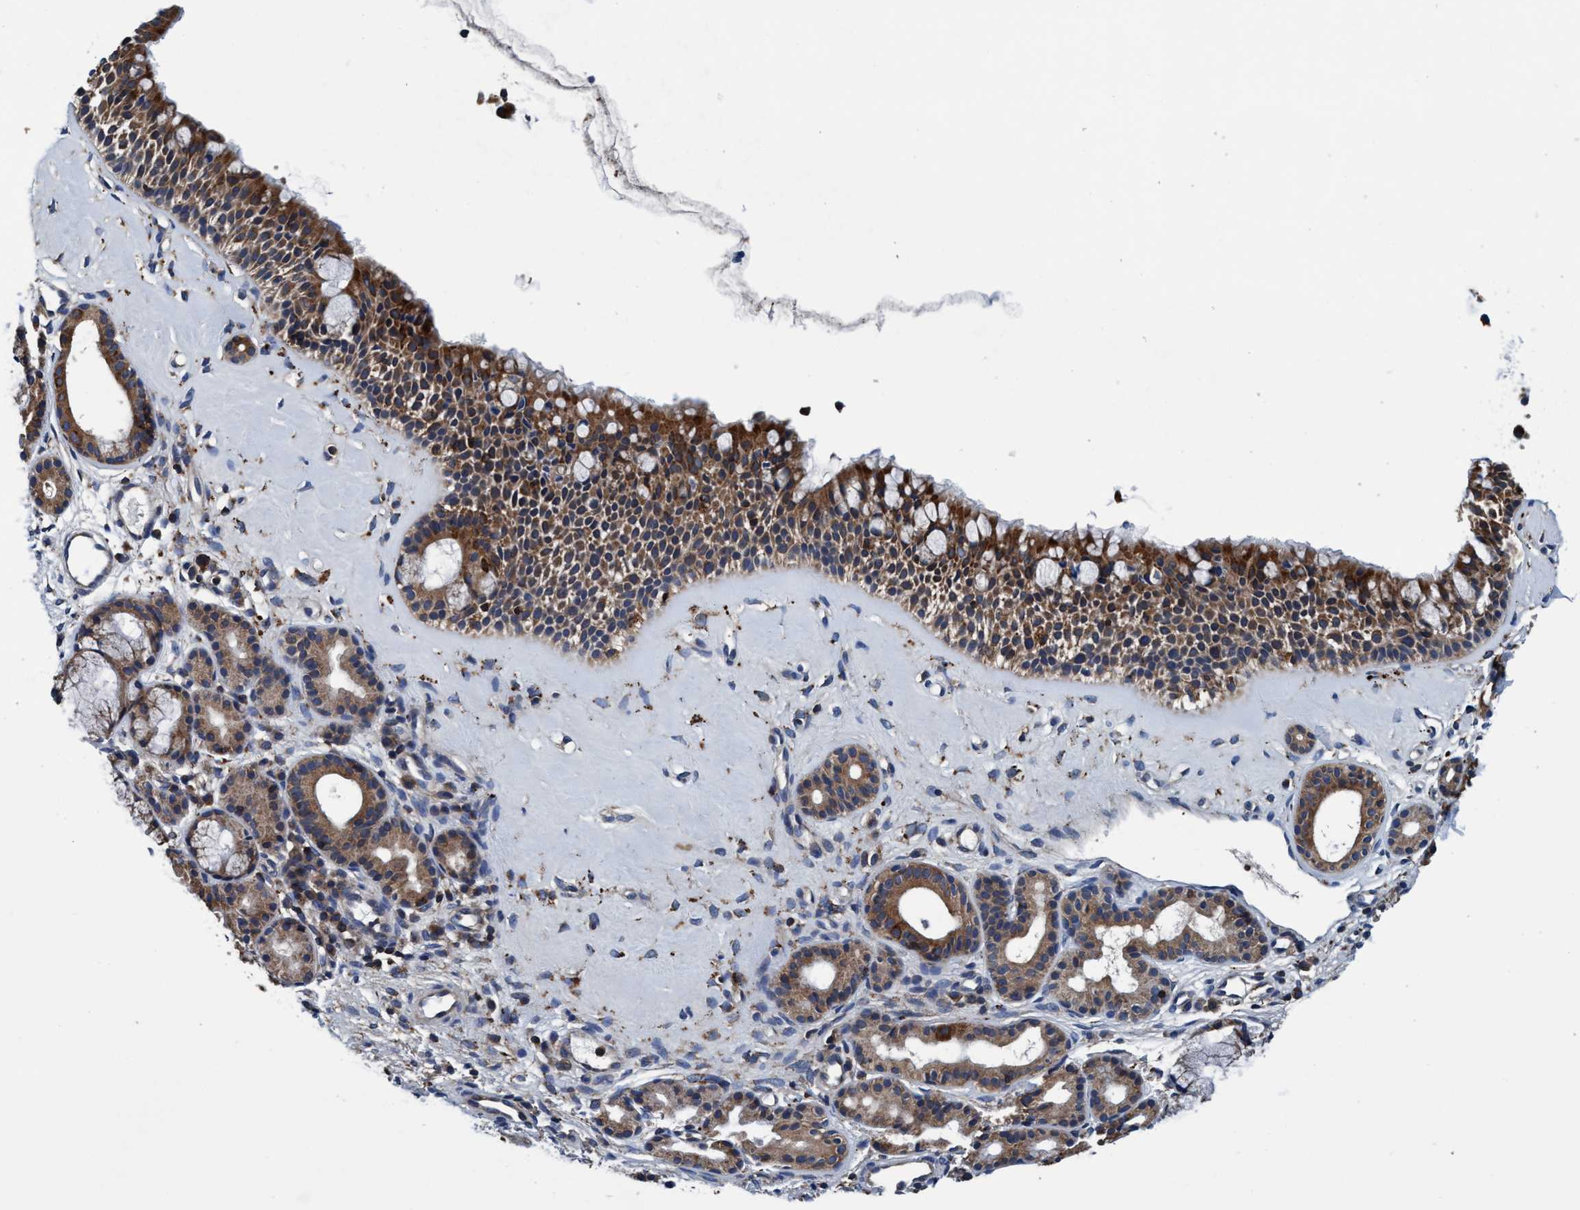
{"staining": {"intensity": "moderate", "quantity": ">75%", "location": "cytoplasmic/membranous"}, "tissue": "nasopharynx", "cell_type": "Respiratory epithelial cells", "image_type": "normal", "snomed": [{"axis": "morphology", "description": "Normal tissue, NOS"}, {"axis": "topography", "description": "Nasopharynx"}], "caption": "Respiratory epithelial cells demonstrate medium levels of moderate cytoplasmic/membranous staining in about >75% of cells in normal human nasopharynx. (DAB IHC with brightfield microscopy, high magnification).", "gene": "ENDOG", "patient": {"sex": "female", "age": 42}}